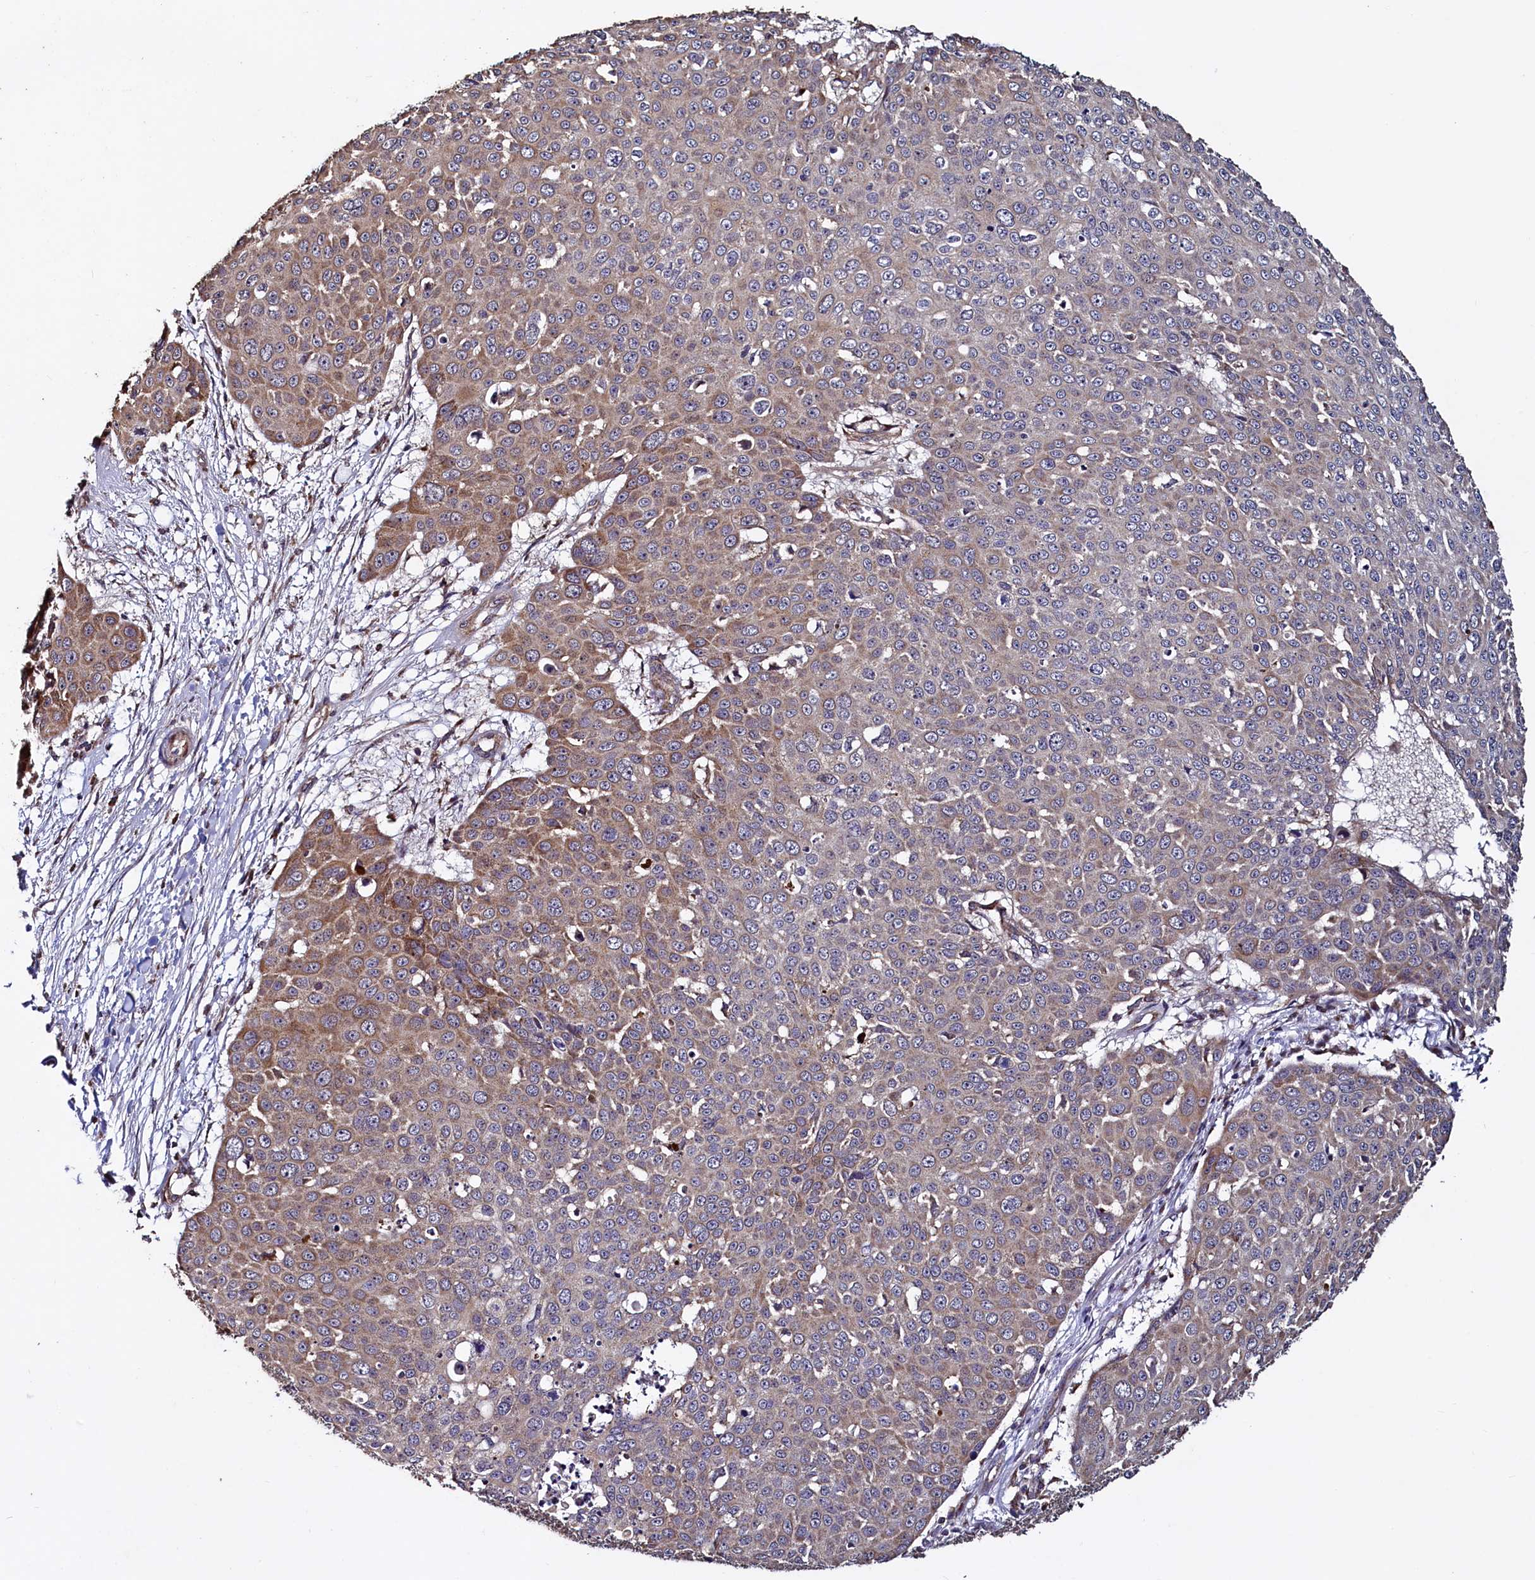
{"staining": {"intensity": "weak", "quantity": "<25%", "location": "cytoplasmic/membranous"}, "tissue": "skin cancer", "cell_type": "Tumor cells", "image_type": "cancer", "snomed": [{"axis": "morphology", "description": "Squamous cell carcinoma, NOS"}, {"axis": "topography", "description": "Skin"}], "caption": "IHC histopathology image of human skin cancer (squamous cell carcinoma) stained for a protein (brown), which demonstrates no expression in tumor cells.", "gene": "RBFA", "patient": {"sex": "male", "age": 71}}